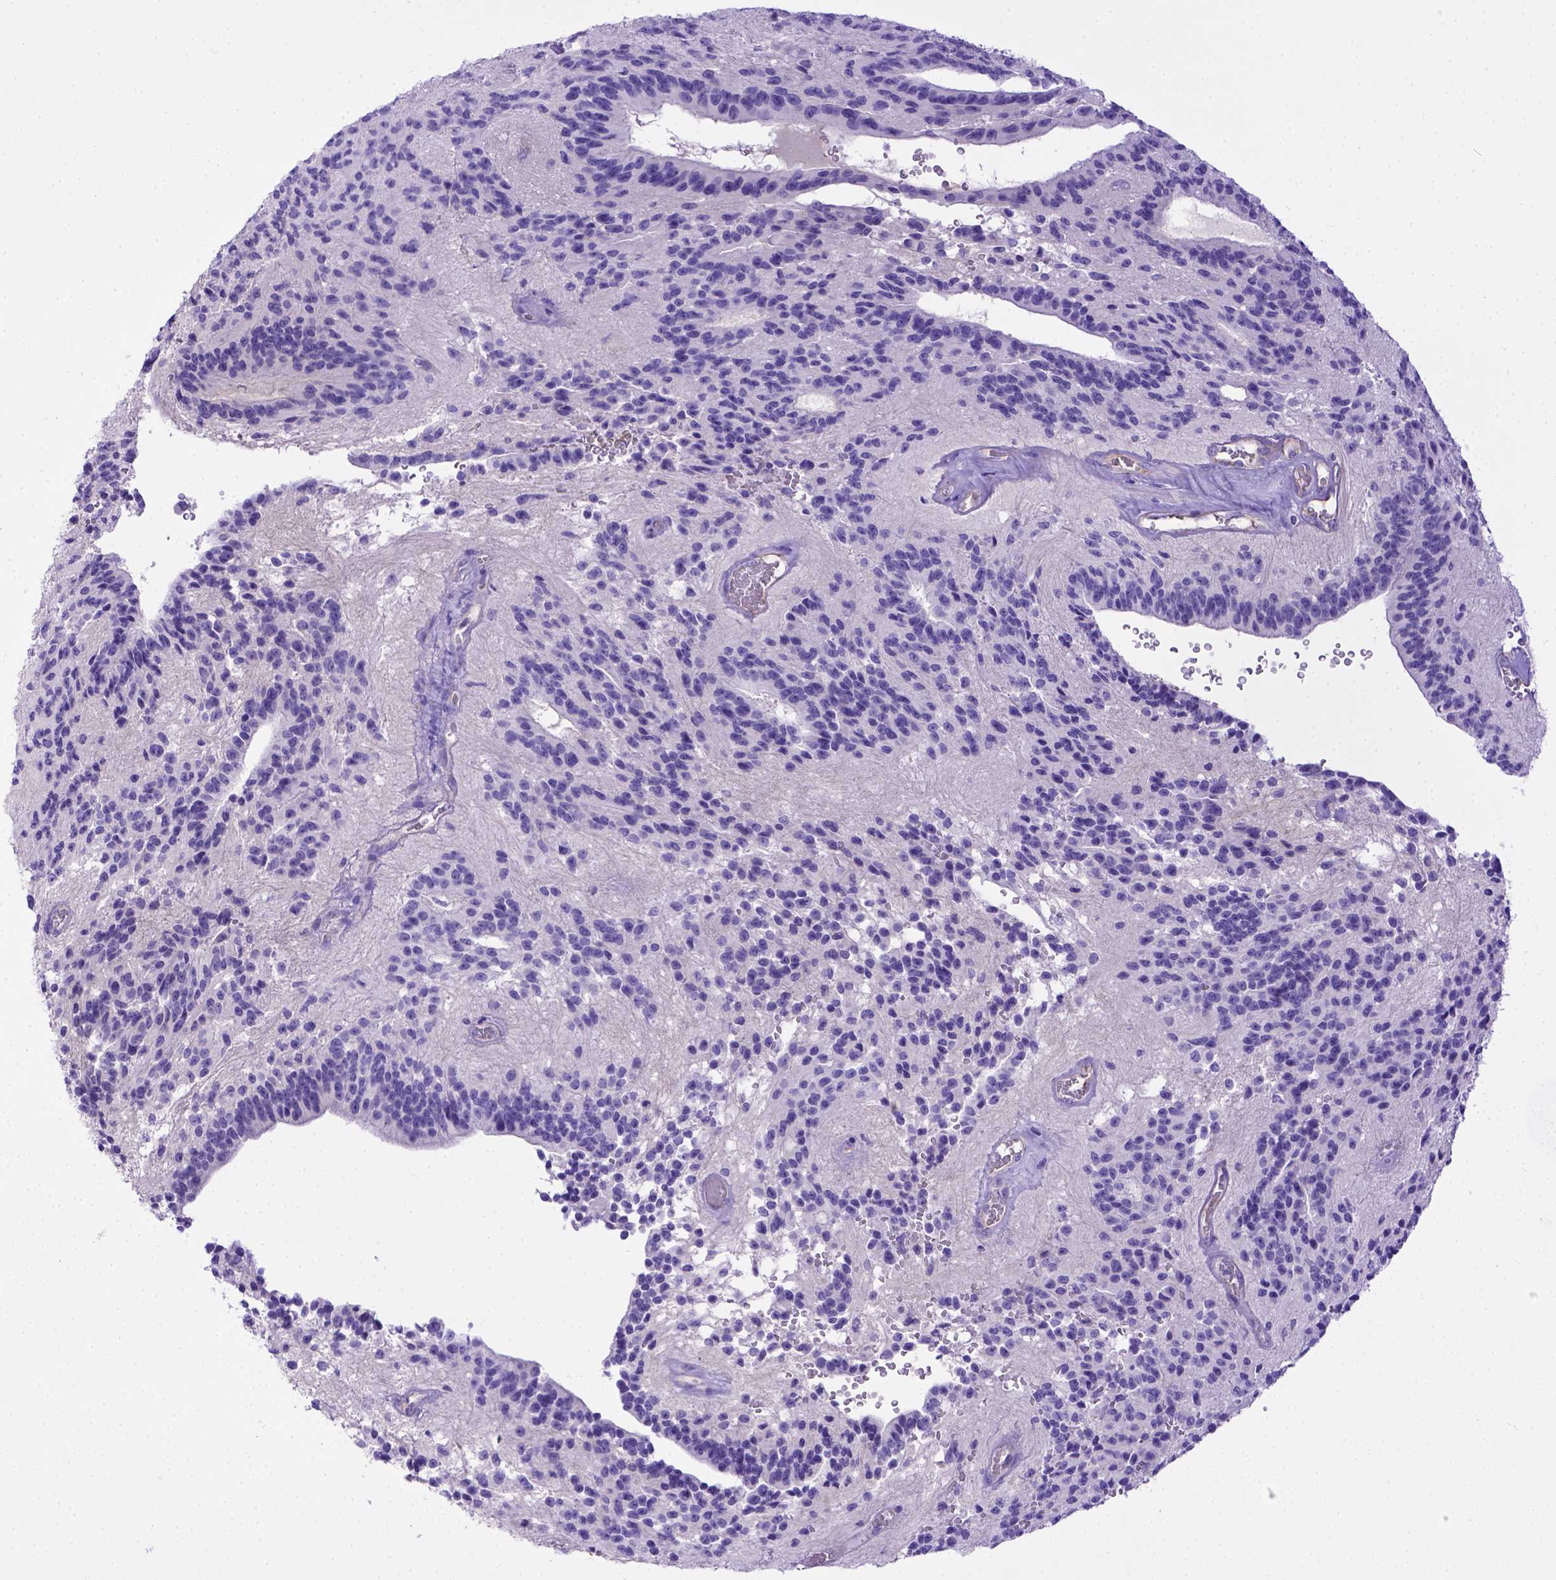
{"staining": {"intensity": "negative", "quantity": "none", "location": "none"}, "tissue": "glioma", "cell_type": "Tumor cells", "image_type": "cancer", "snomed": [{"axis": "morphology", "description": "Glioma, malignant, Low grade"}, {"axis": "topography", "description": "Brain"}], "caption": "The micrograph displays no significant positivity in tumor cells of glioma.", "gene": "LRRC18", "patient": {"sex": "male", "age": 31}}